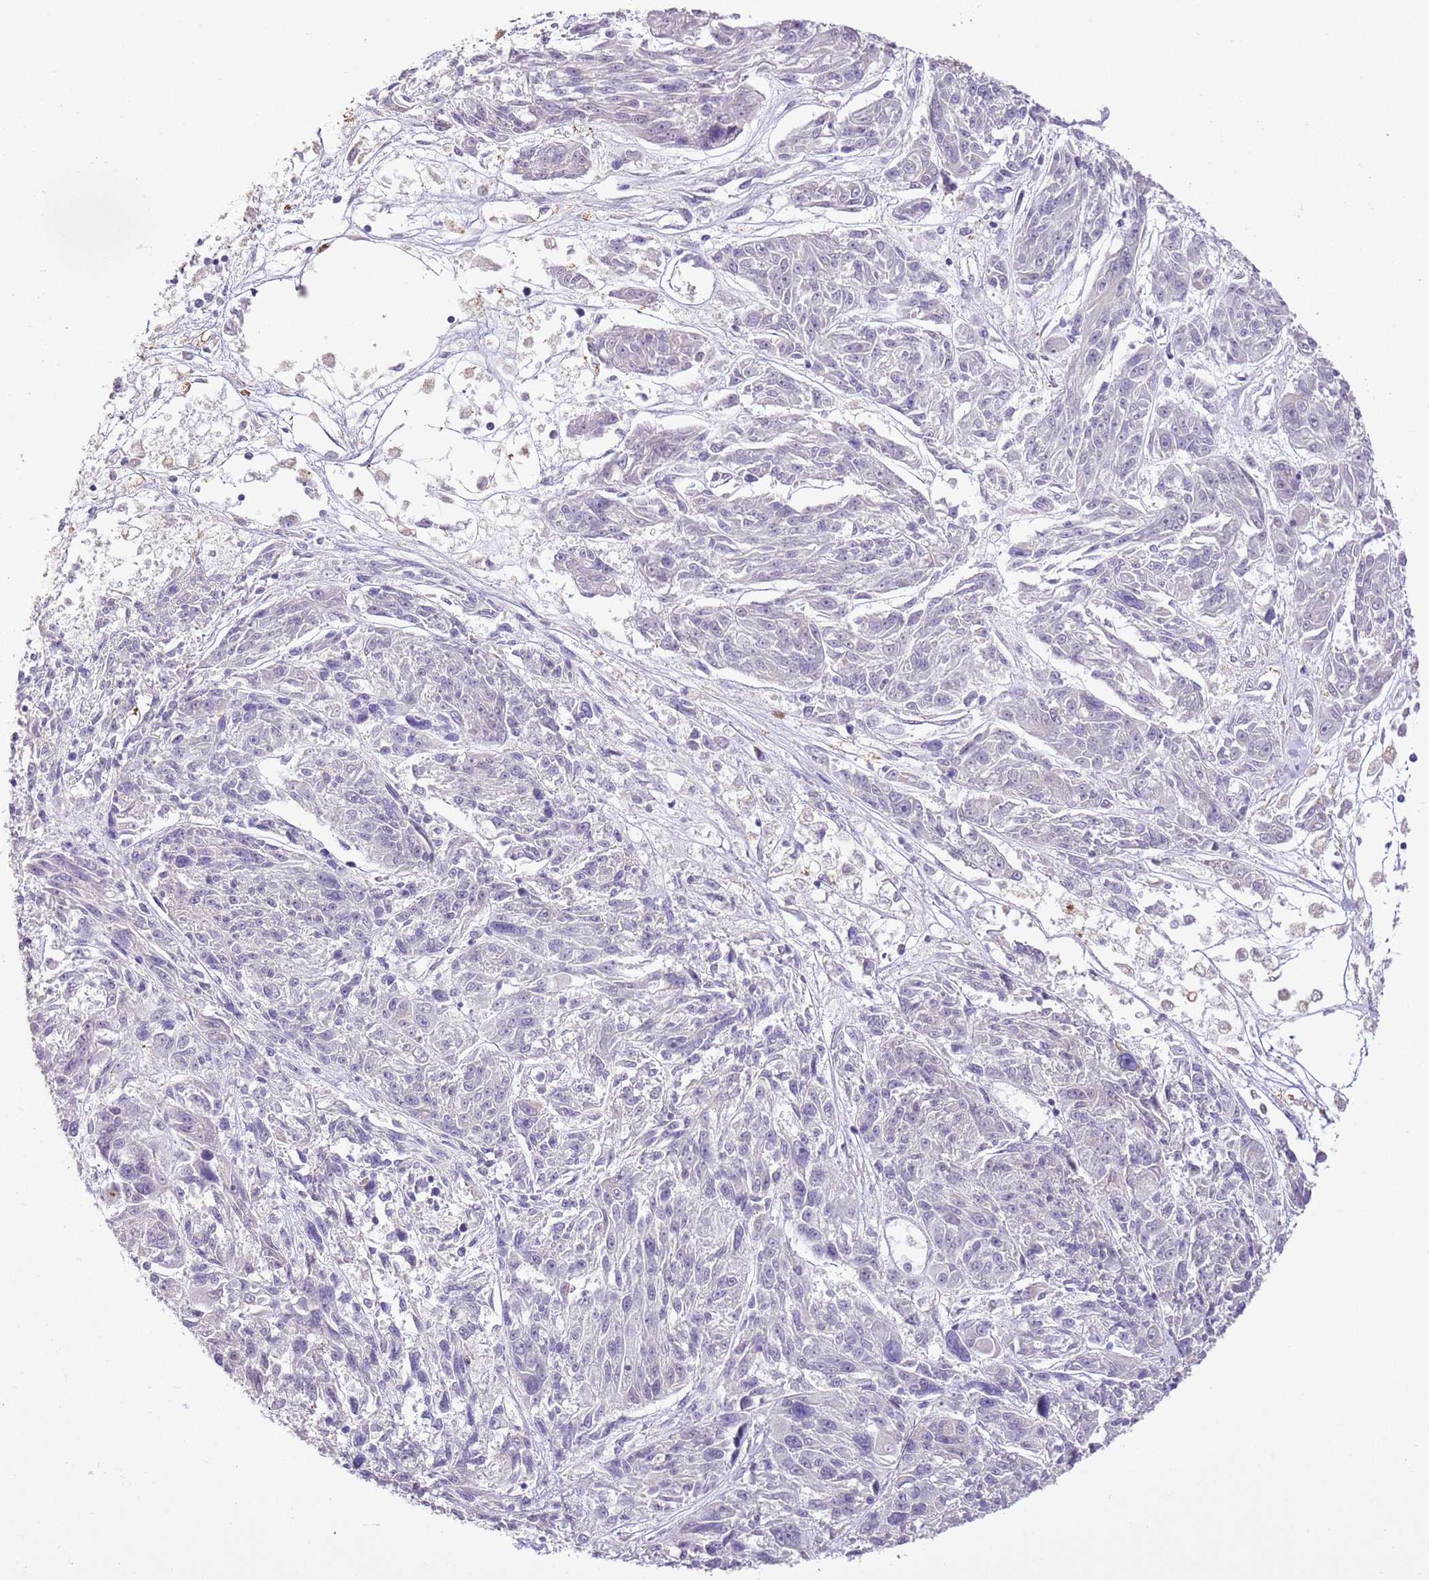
{"staining": {"intensity": "negative", "quantity": "none", "location": "none"}, "tissue": "melanoma", "cell_type": "Tumor cells", "image_type": "cancer", "snomed": [{"axis": "morphology", "description": "Malignant melanoma, NOS"}, {"axis": "topography", "description": "Skin"}], "caption": "Immunohistochemical staining of human melanoma reveals no significant positivity in tumor cells.", "gene": "NACC2", "patient": {"sex": "male", "age": 53}}